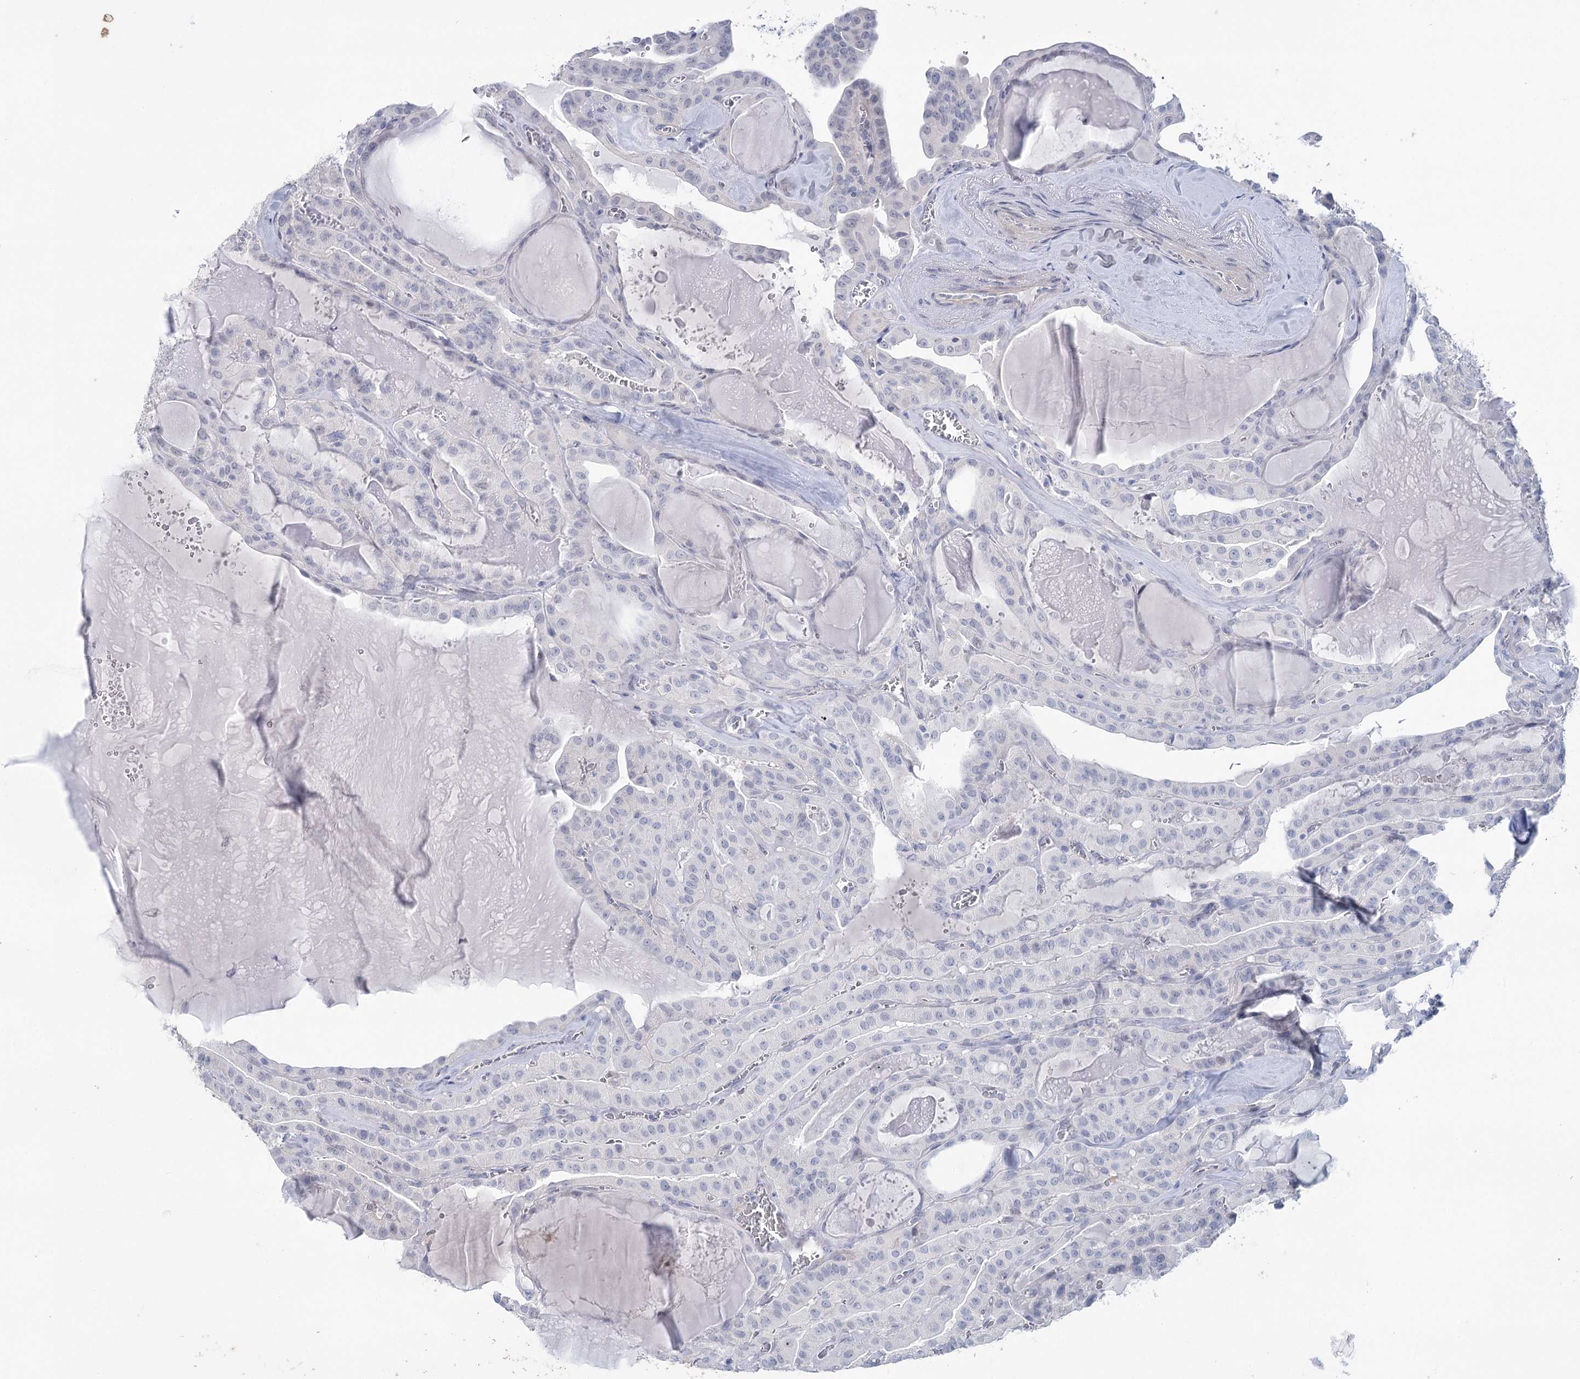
{"staining": {"intensity": "negative", "quantity": "none", "location": "none"}, "tissue": "thyroid cancer", "cell_type": "Tumor cells", "image_type": "cancer", "snomed": [{"axis": "morphology", "description": "Papillary adenocarcinoma, NOS"}, {"axis": "topography", "description": "Thyroid gland"}], "caption": "The photomicrograph displays no significant positivity in tumor cells of thyroid cancer.", "gene": "CCDC88A", "patient": {"sex": "male", "age": 52}}